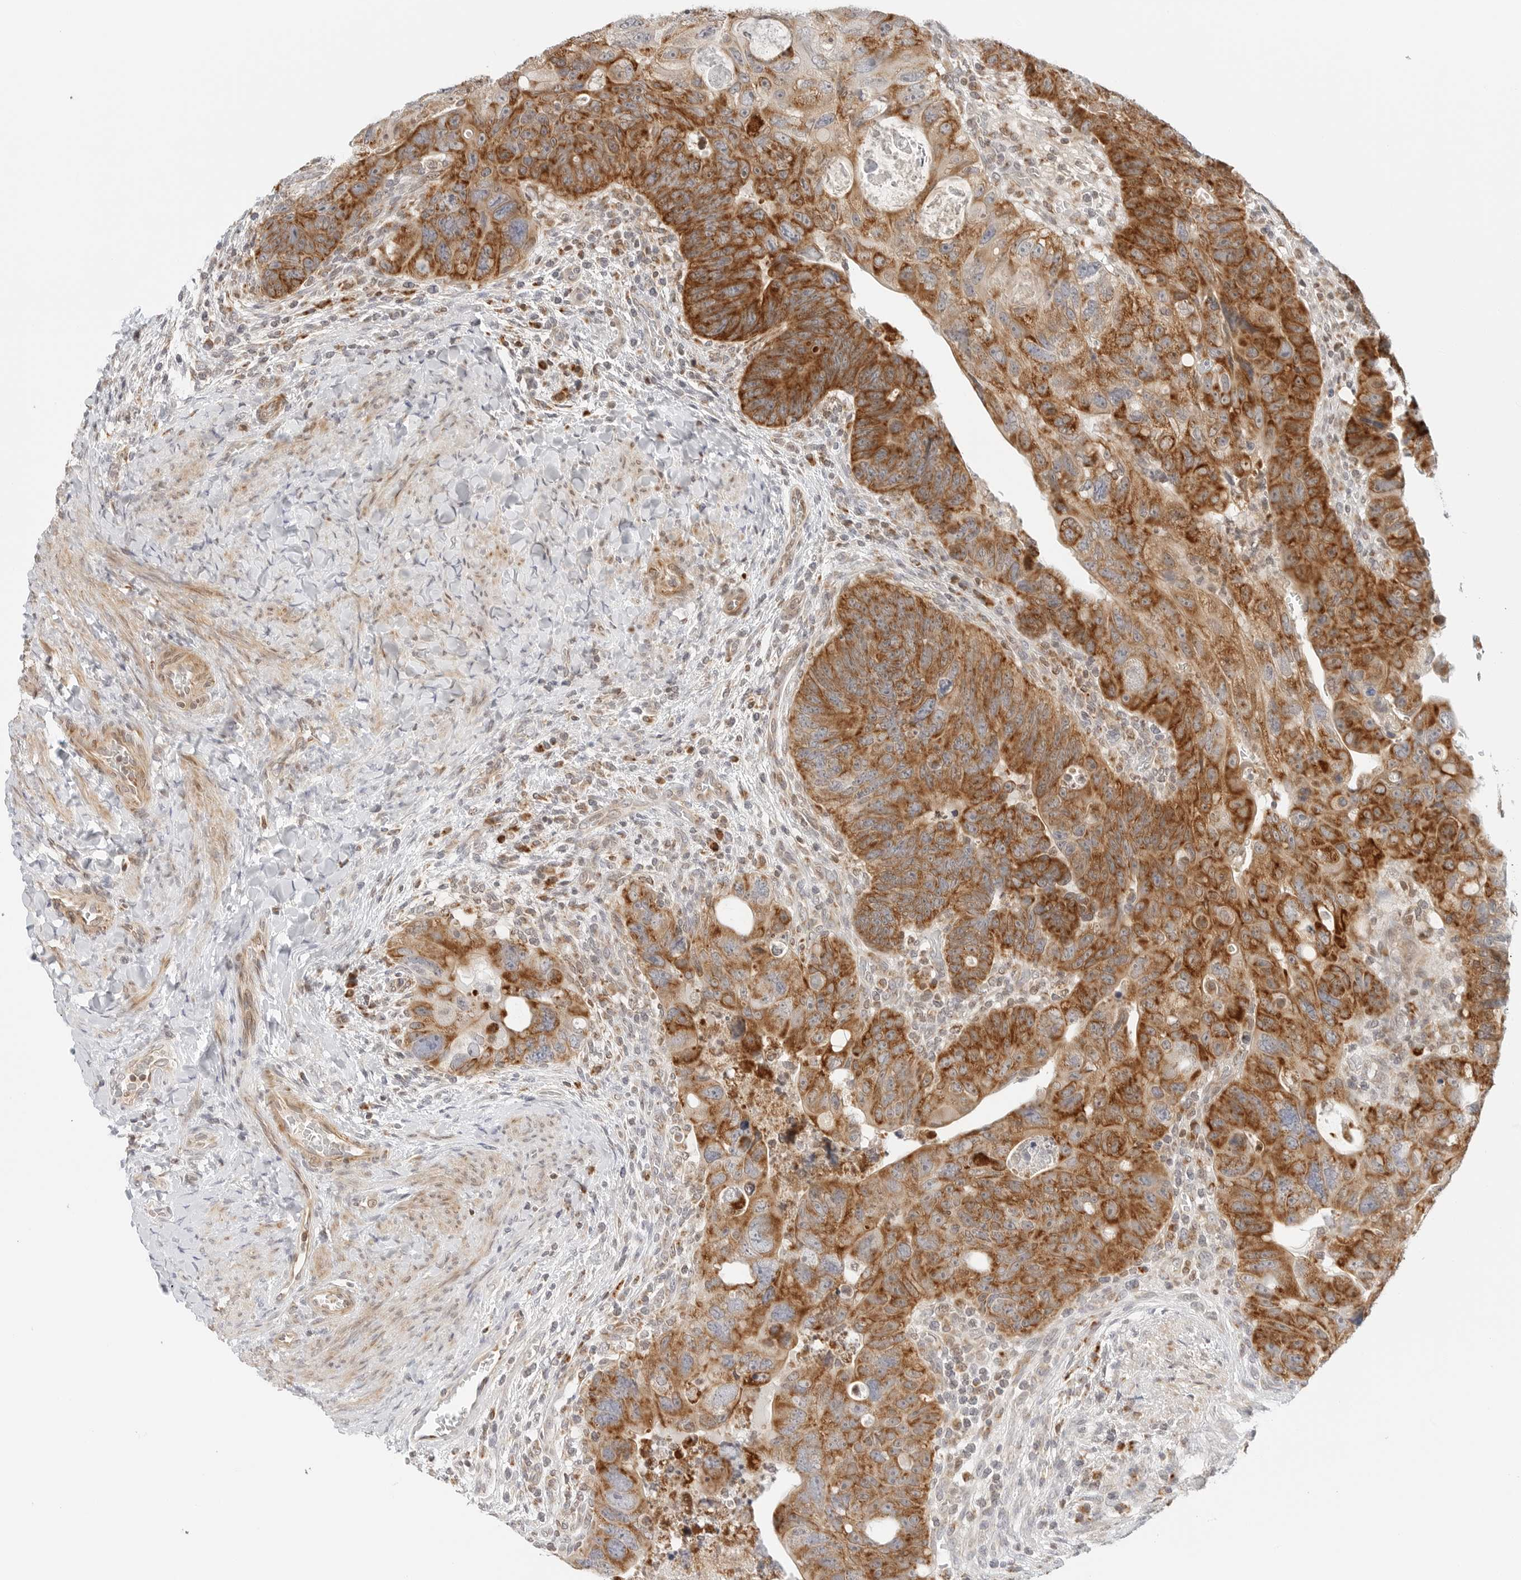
{"staining": {"intensity": "strong", "quantity": ">75%", "location": "cytoplasmic/membranous"}, "tissue": "colorectal cancer", "cell_type": "Tumor cells", "image_type": "cancer", "snomed": [{"axis": "morphology", "description": "Adenocarcinoma, NOS"}, {"axis": "topography", "description": "Rectum"}], "caption": "Strong cytoplasmic/membranous positivity for a protein is seen in approximately >75% of tumor cells of colorectal cancer (adenocarcinoma) using immunohistochemistry (IHC).", "gene": "DYRK4", "patient": {"sex": "male", "age": 59}}